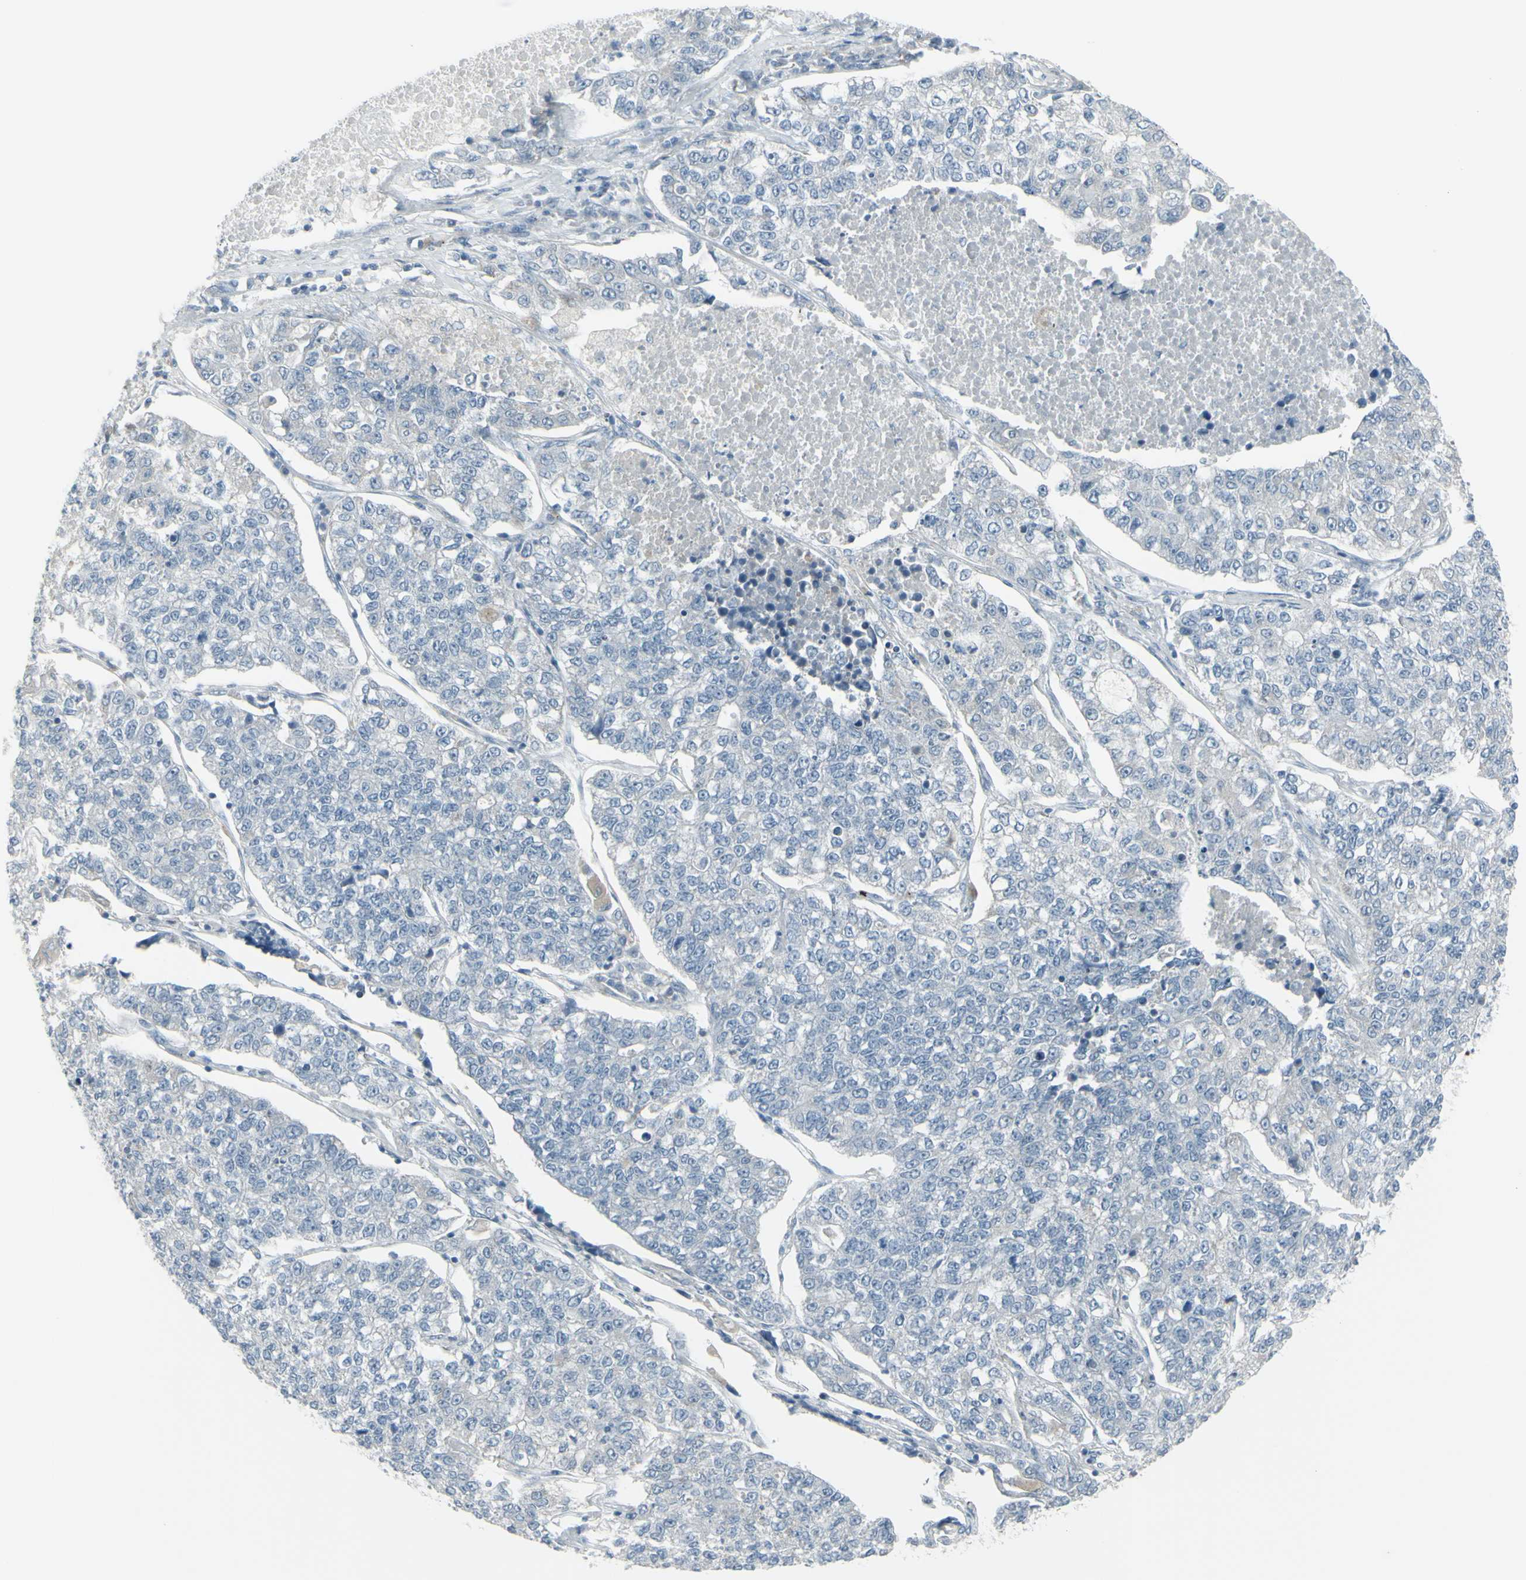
{"staining": {"intensity": "negative", "quantity": "none", "location": "none"}, "tissue": "lung cancer", "cell_type": "Tumor cells", "image_type": "cancer", "snomed": [{"axis": "morphology", "description": "Adenocarcinoma, NOS"}, {"axis": "topography", "description": "Lung"}], "caption": "Immunohistochemistry (IHC) photomicrograph of neoplastic tissue: human lung cancer stained with DAB reveals no significant protein expression in tumor cells.", "gene": "RAB3A", "patient": {"sex": "male", "age": 49}}